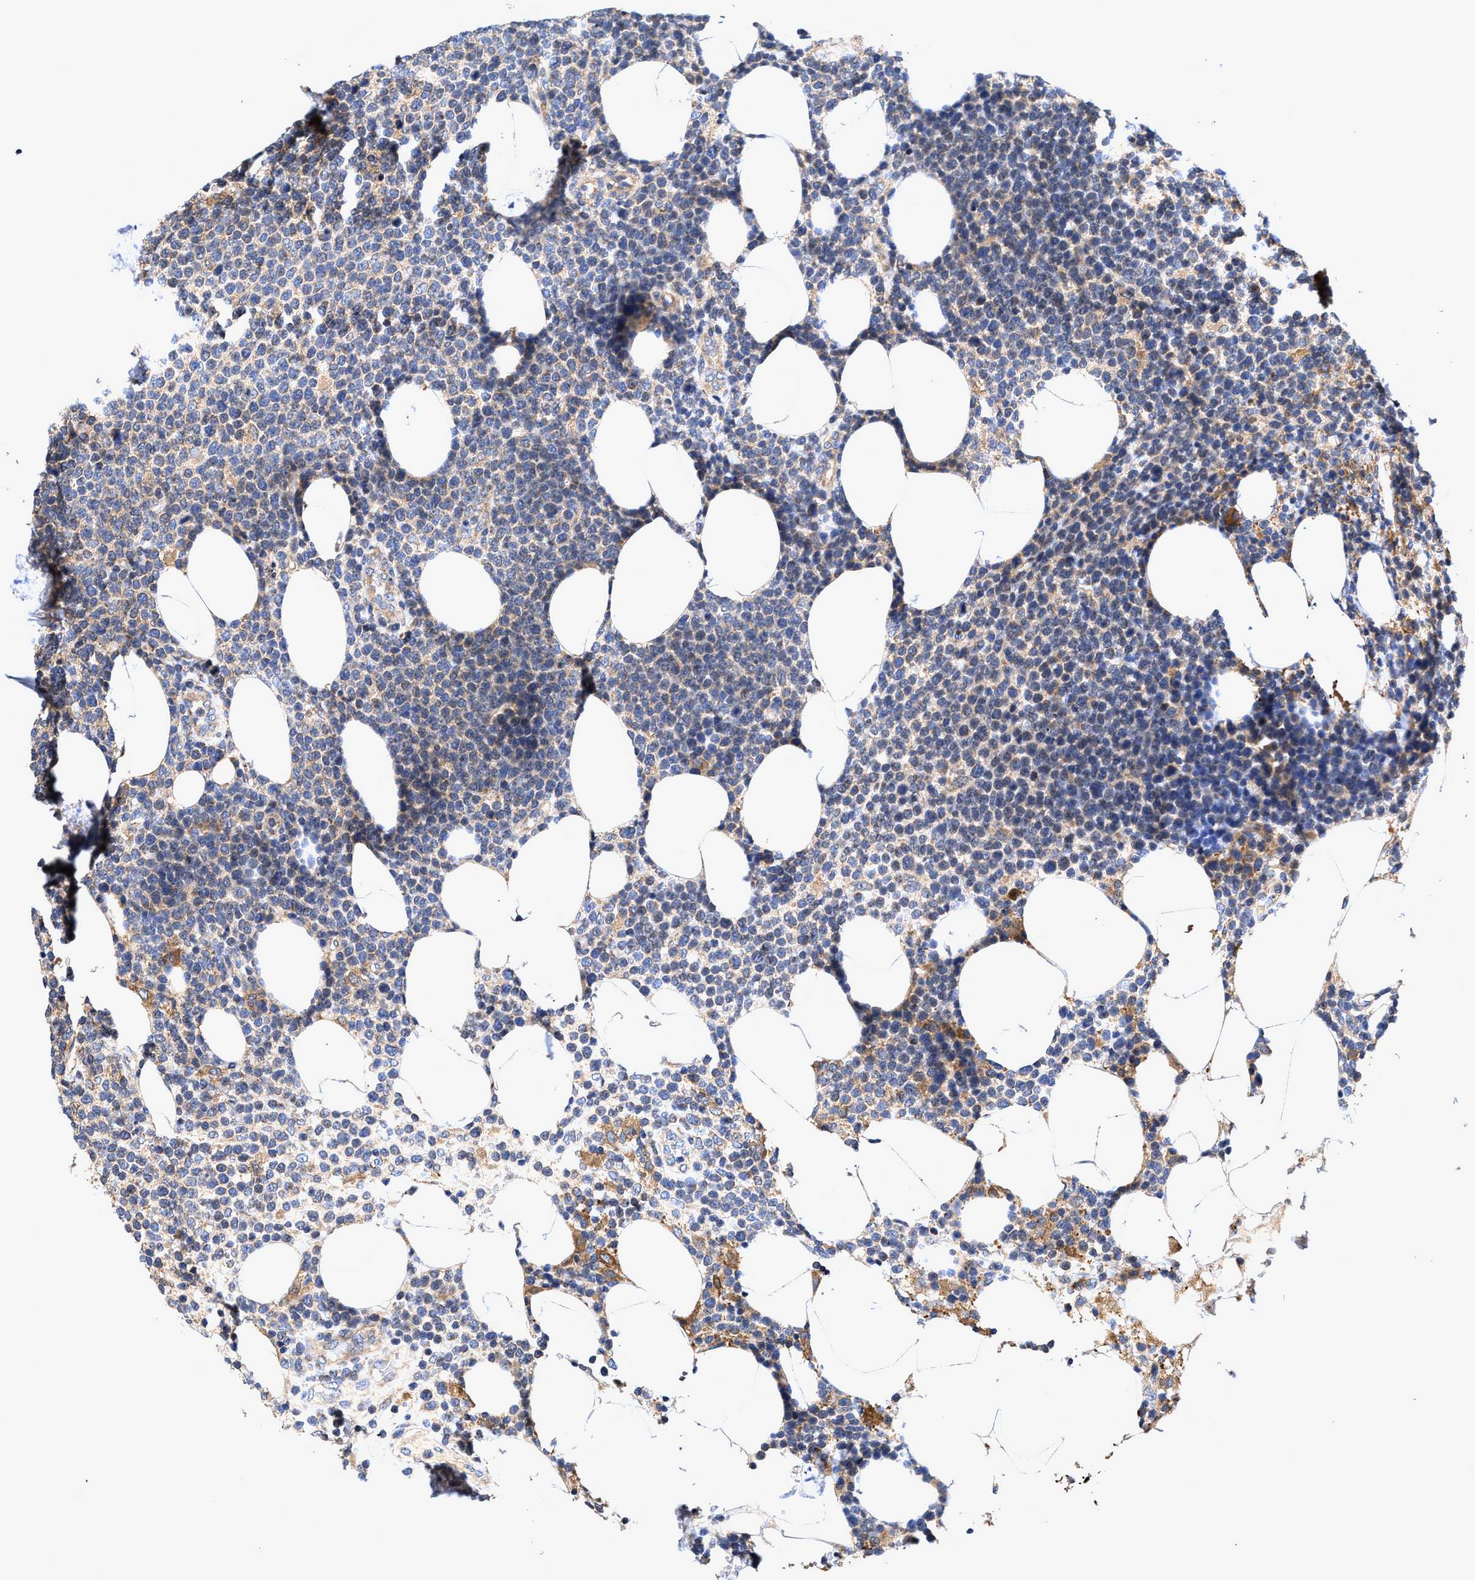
{"staining": {"intensity": "negative", "quantity": "none", "location": "none"}, "tissue": "lymphoma", "cell_type": "Tumor cells", "image_type": "cancer", "snomed": [{"axis": "morphology", "description": "Malignant lymphoma, non-Hodgkin's type, High grade"}, {"axis": "topography", "description": "Lymph node"}], "caption": "Lymphoma was stained to show a protein in brown. There is no significant expression in tumor cells.", "gene": "EFNA4", "patient": {"sex": "male", "age": 61}}